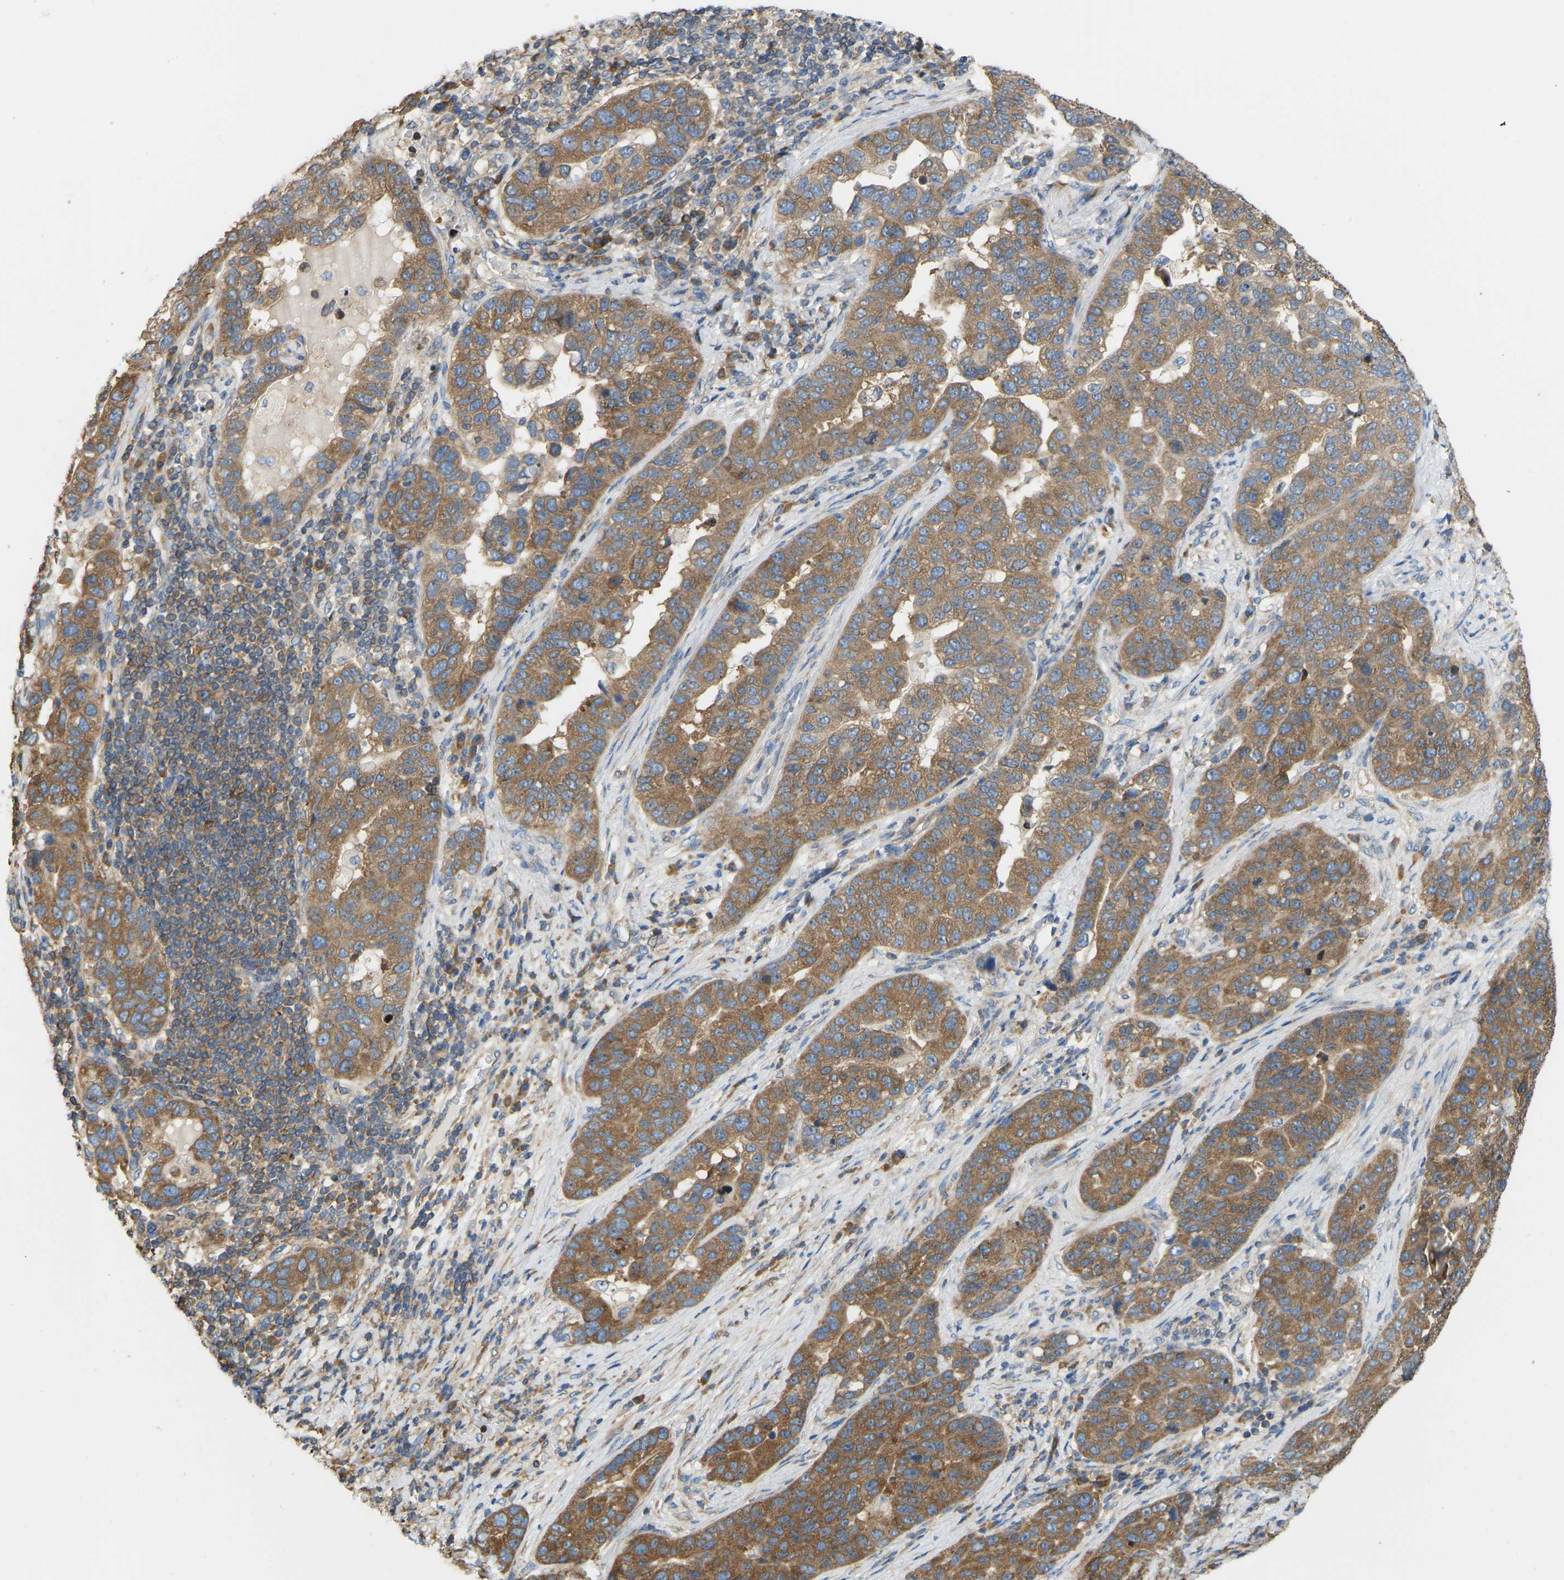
{"staining": {"intensity": "moderate", "quantity": ">75%", "location": "cytoplasmic/membranous"}, "tissue": "pancreatic cancer", "cell_type": "Tumor cells", "image_type": "cancer", "snomed": [{"axis": "morphology", "description": "Adenocarcinoma, NOS"}, {"axis": "topography", "description": "Pancreas"}], "caption": "Tumor cells display moderate cytoplasmic/membranous positivity in about >75% of cells in pancreatic adenocarcinoma. Immunohistochemistry stains the protein of interest in brown and the nuclei are stained blue.", "gene": "RPS6KB2", "patient": {"sex": "female", "age": 61}}